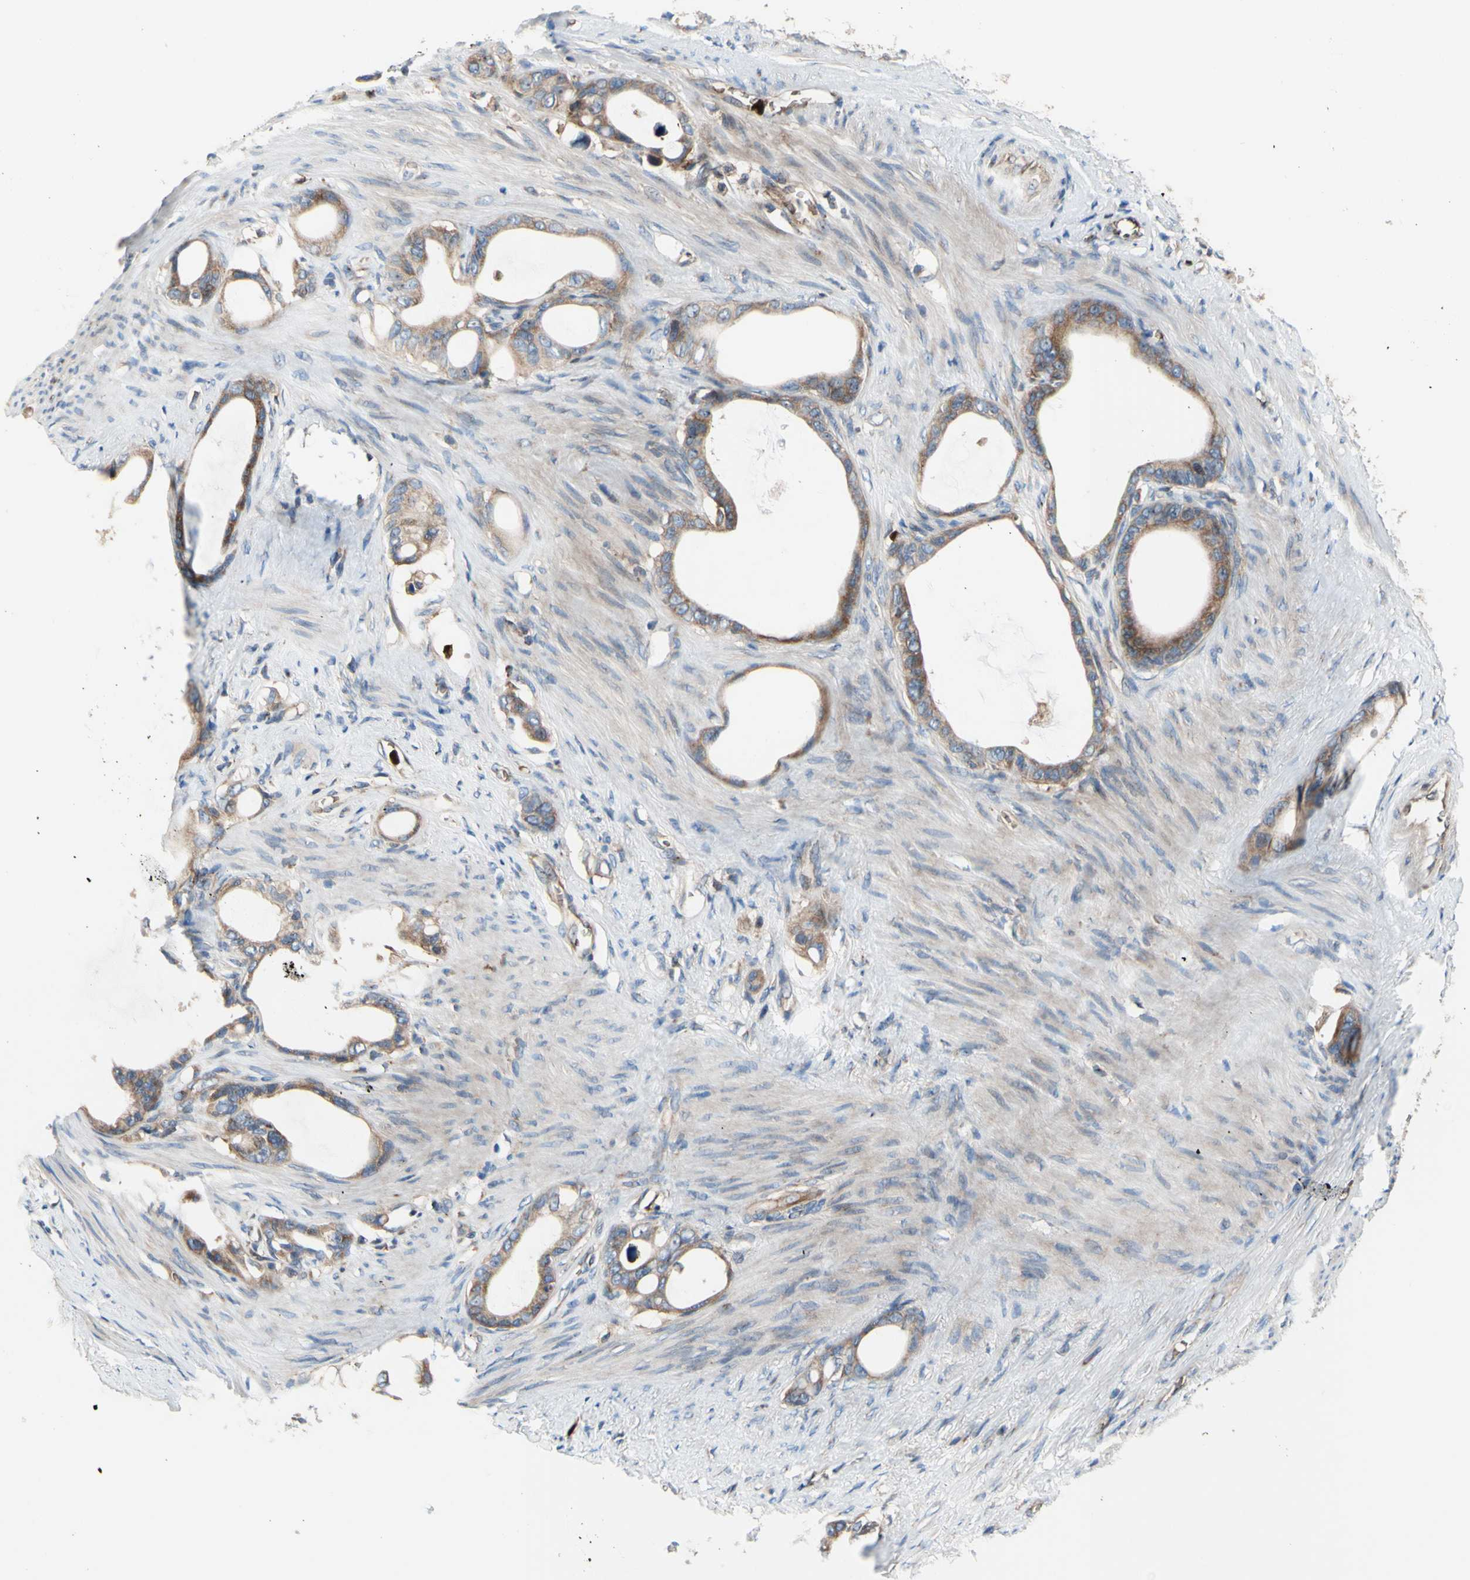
{"staining": {"intensity": "moderate", "quantity": ">75%", "location": "cytoplasmic/membranous"}, "tissue": "stomach cancer", "cell_type": "Tumor cells", "image_type": "cancer", "snomed": [{"axis": "morphology", "description": "Adenocarcinoma, NOS"}, {"axis": "topography", "description": "Stomach"}], "caption": "Immunohistochemistry (DAB) staining of human stomach cancer demonstrates moderate cytoplasmic/membranous protein expression in about >75% of tumor cells. (DAB (3,3'-diaminobenzidine) IHC with brightfield microscopy, high magnification).", "gene": "USP9X", "patient": {"sex": "female", "age": 75}}